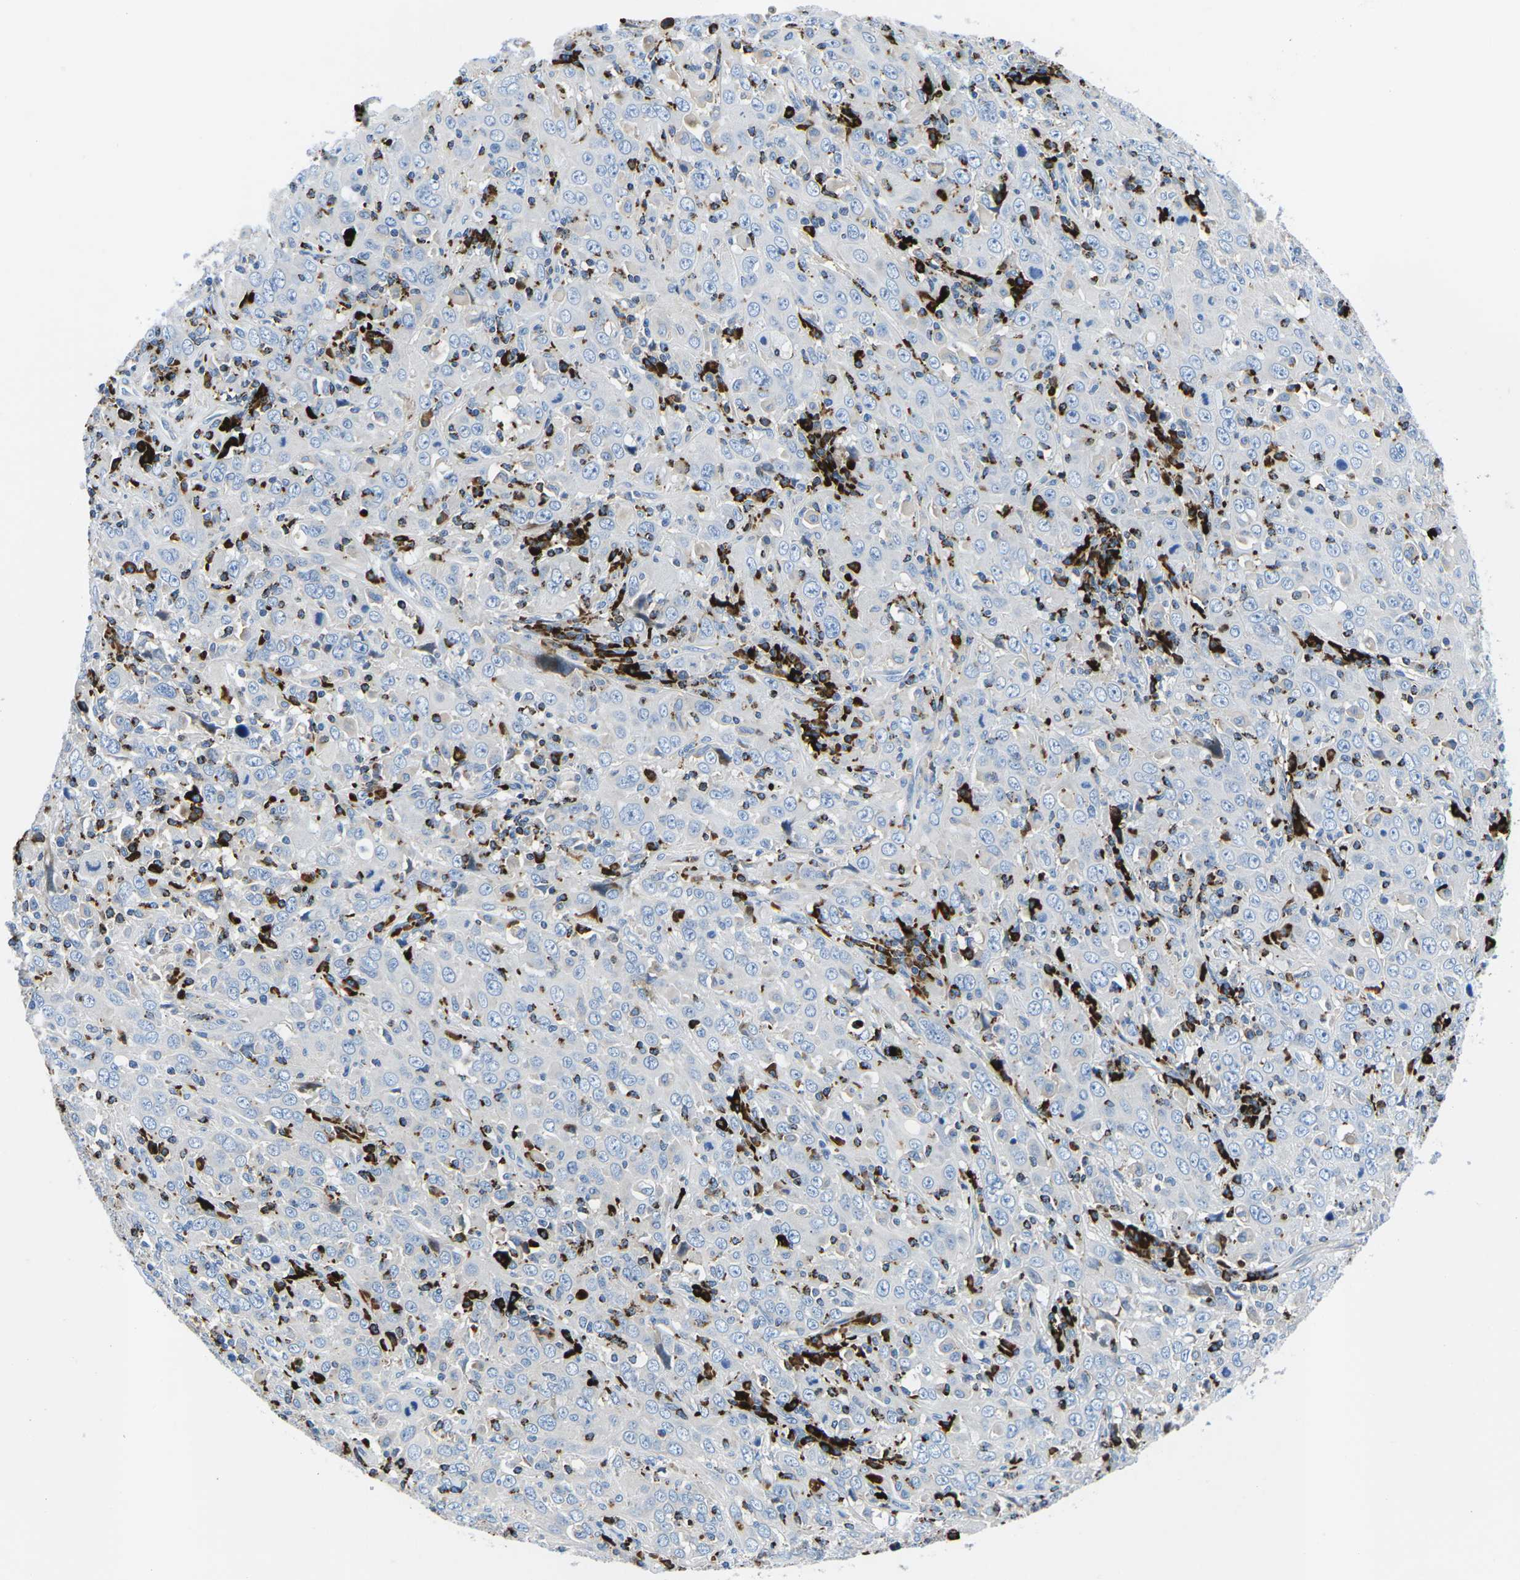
{"staining": {"intensity": "negative", "quantity": "none", "location": "none"}, "tissue": "cervical cancer", "cell_type": "Tumor cells", "image_type": "cancer", "snomed": [{"axis": "morphology", "description": "Squamous cell carcinoma, NOS"}, {"axis": "topography", "description": "Cervix"}], "caption": "This is an immunohistochemistry (IHC) photomicrograph of cervical cancer. There is no staining in tumor cells.", "gene": "MC4R", "patient": {"sex": "female", "age": 46}}